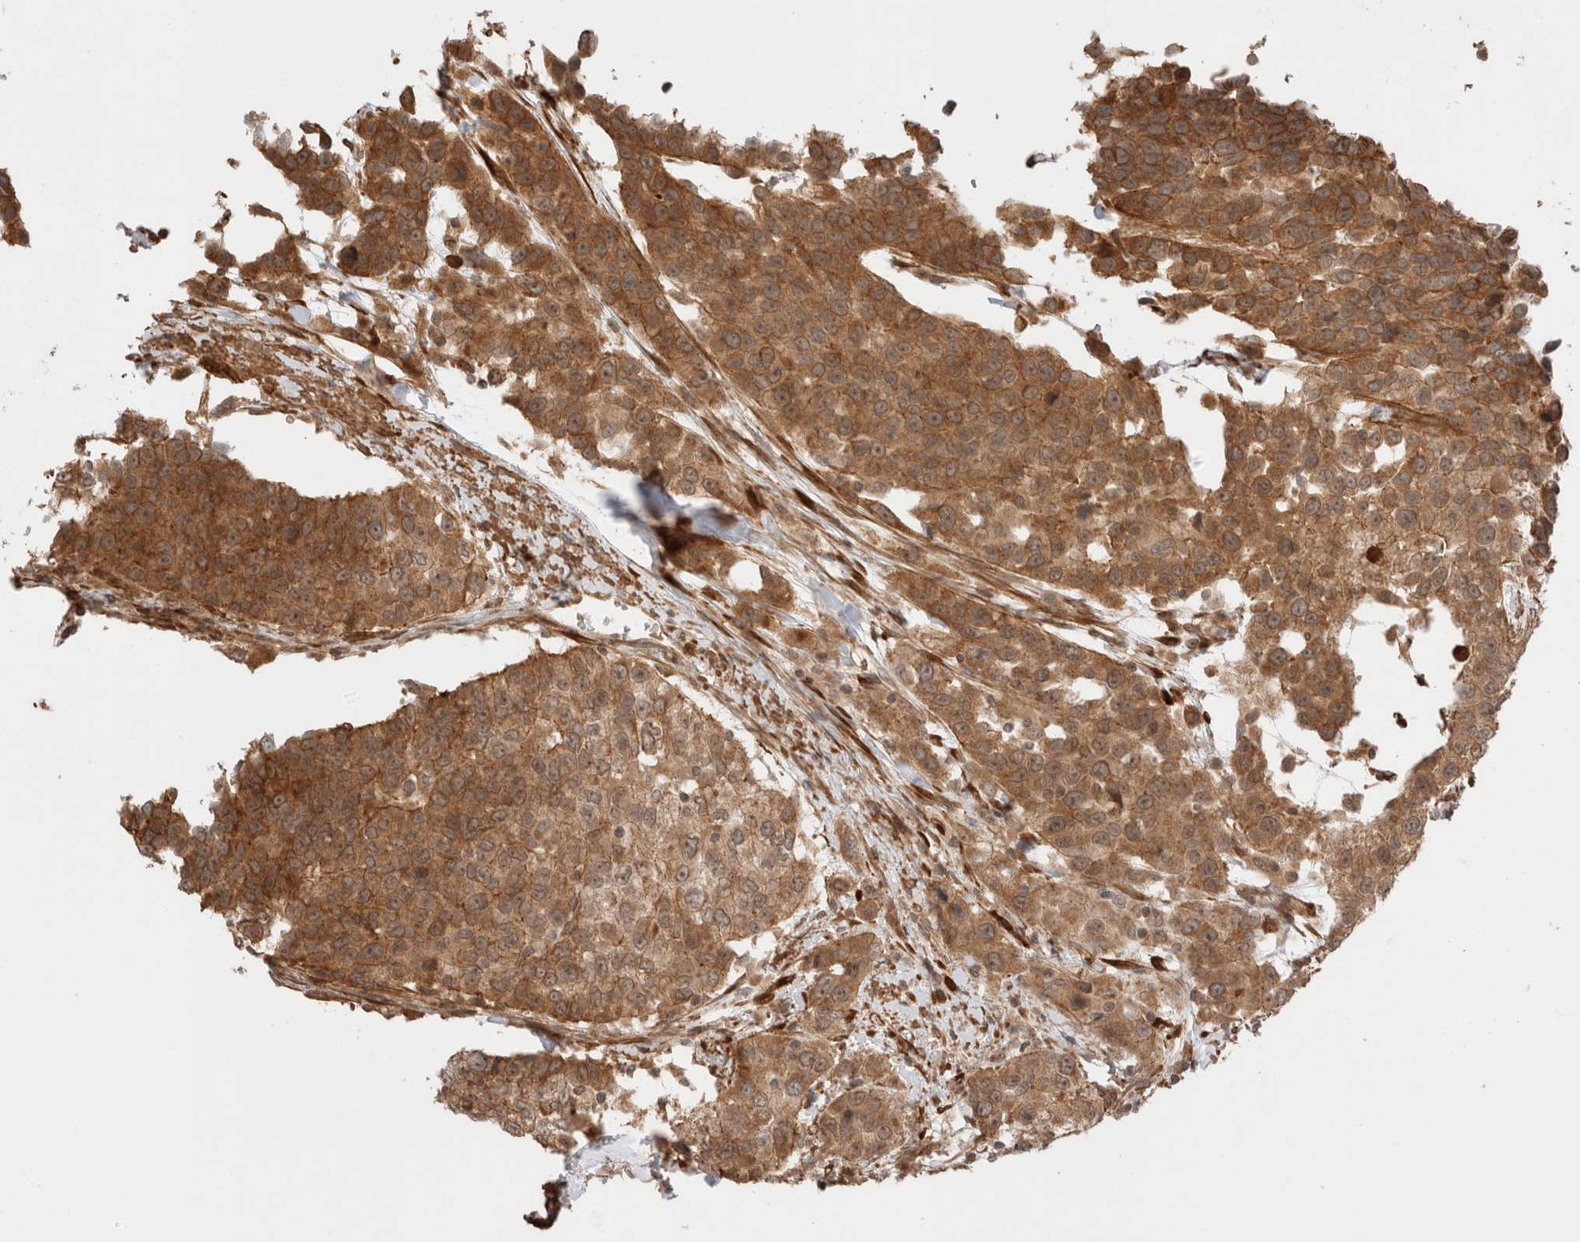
{"staining": {"intensity": "moderate", "quantity": ">75%", "location": "cytoplasmic/membranous"}, "tissue": "urothelial cancer", "cell_type": "Tumor cells", "image_type": "cancer", "snomed": [{"axis": "morphology", "description": "Urothelial carcinoma, High grade"}, {"axis": "topography", "description": "Urinary bladder"}], "caption": "This histopathology image exhibits IHC staining of urothelial cancer, with medium moderate cytoplasmic/membranous expression in about >75% of tumor cells.", "gene": "ZNF649", "patient": {"sex": "female", "age": 80}}